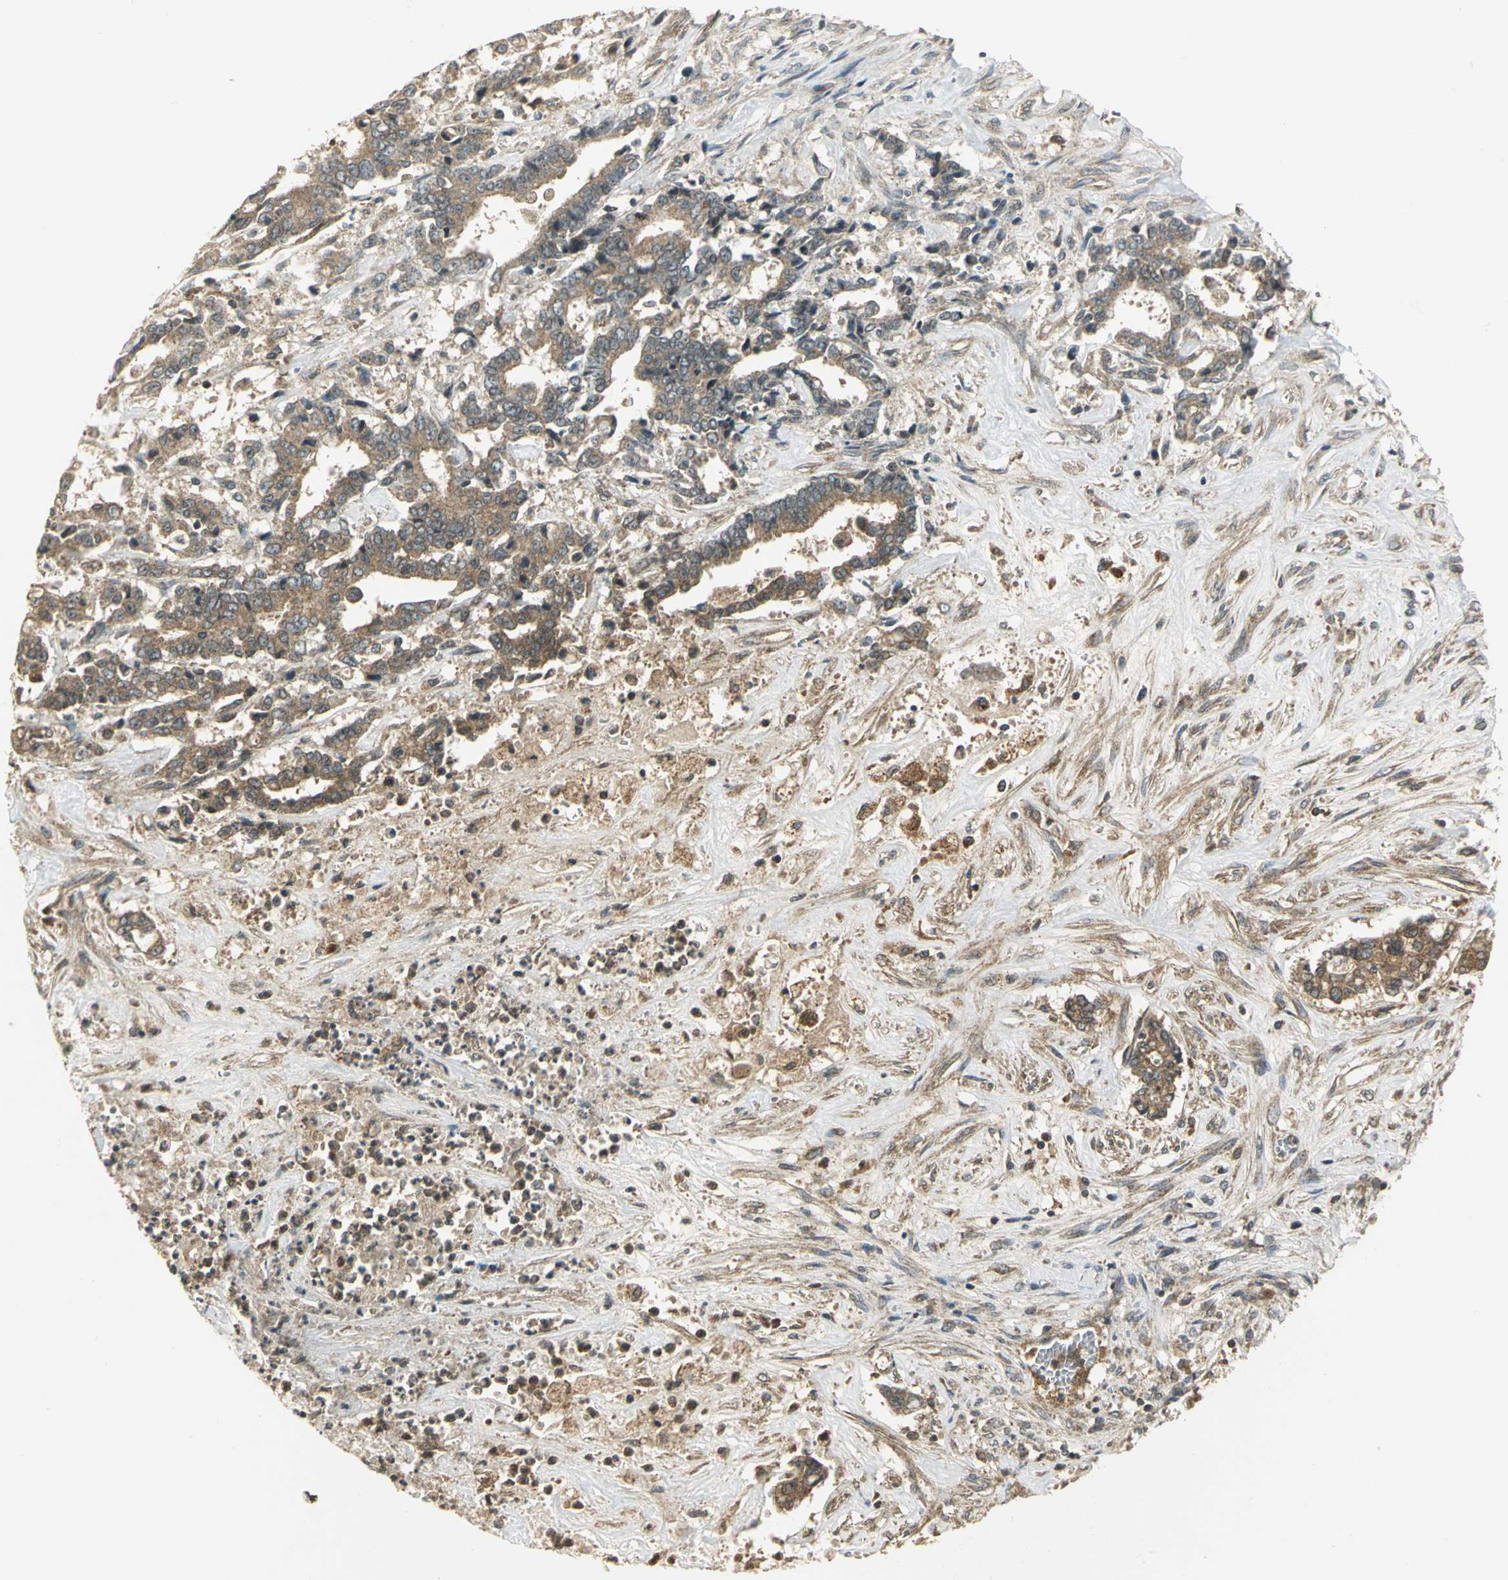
{"staining": {"intensity": "strong", "quantity": ">75%", "location": "cytoplasmic/membranous"}, "tissue": "liver cancer", "cell_type": "Tumor cells", "image_type": "cancer", "snomed": [{"axis": "morphology", "description": "Cholangiocarcinoma"}, {"axis": "topography", "description": "Liver"}], "caption": "High-power microscopy captured an immunohistochemistry micrograph of liver cholangiocarcinoma, revealing strong cytoplasmic/membranous expression in about >75% of tumor cells. The staining was performed using DAB to visualize the protein expression in brown, while the nuclei were stained in blue with hematoxylin (Magnification: 20x).", "gene": "MAPK8IP3", "patient": {"sex": "male", "age": 57}}